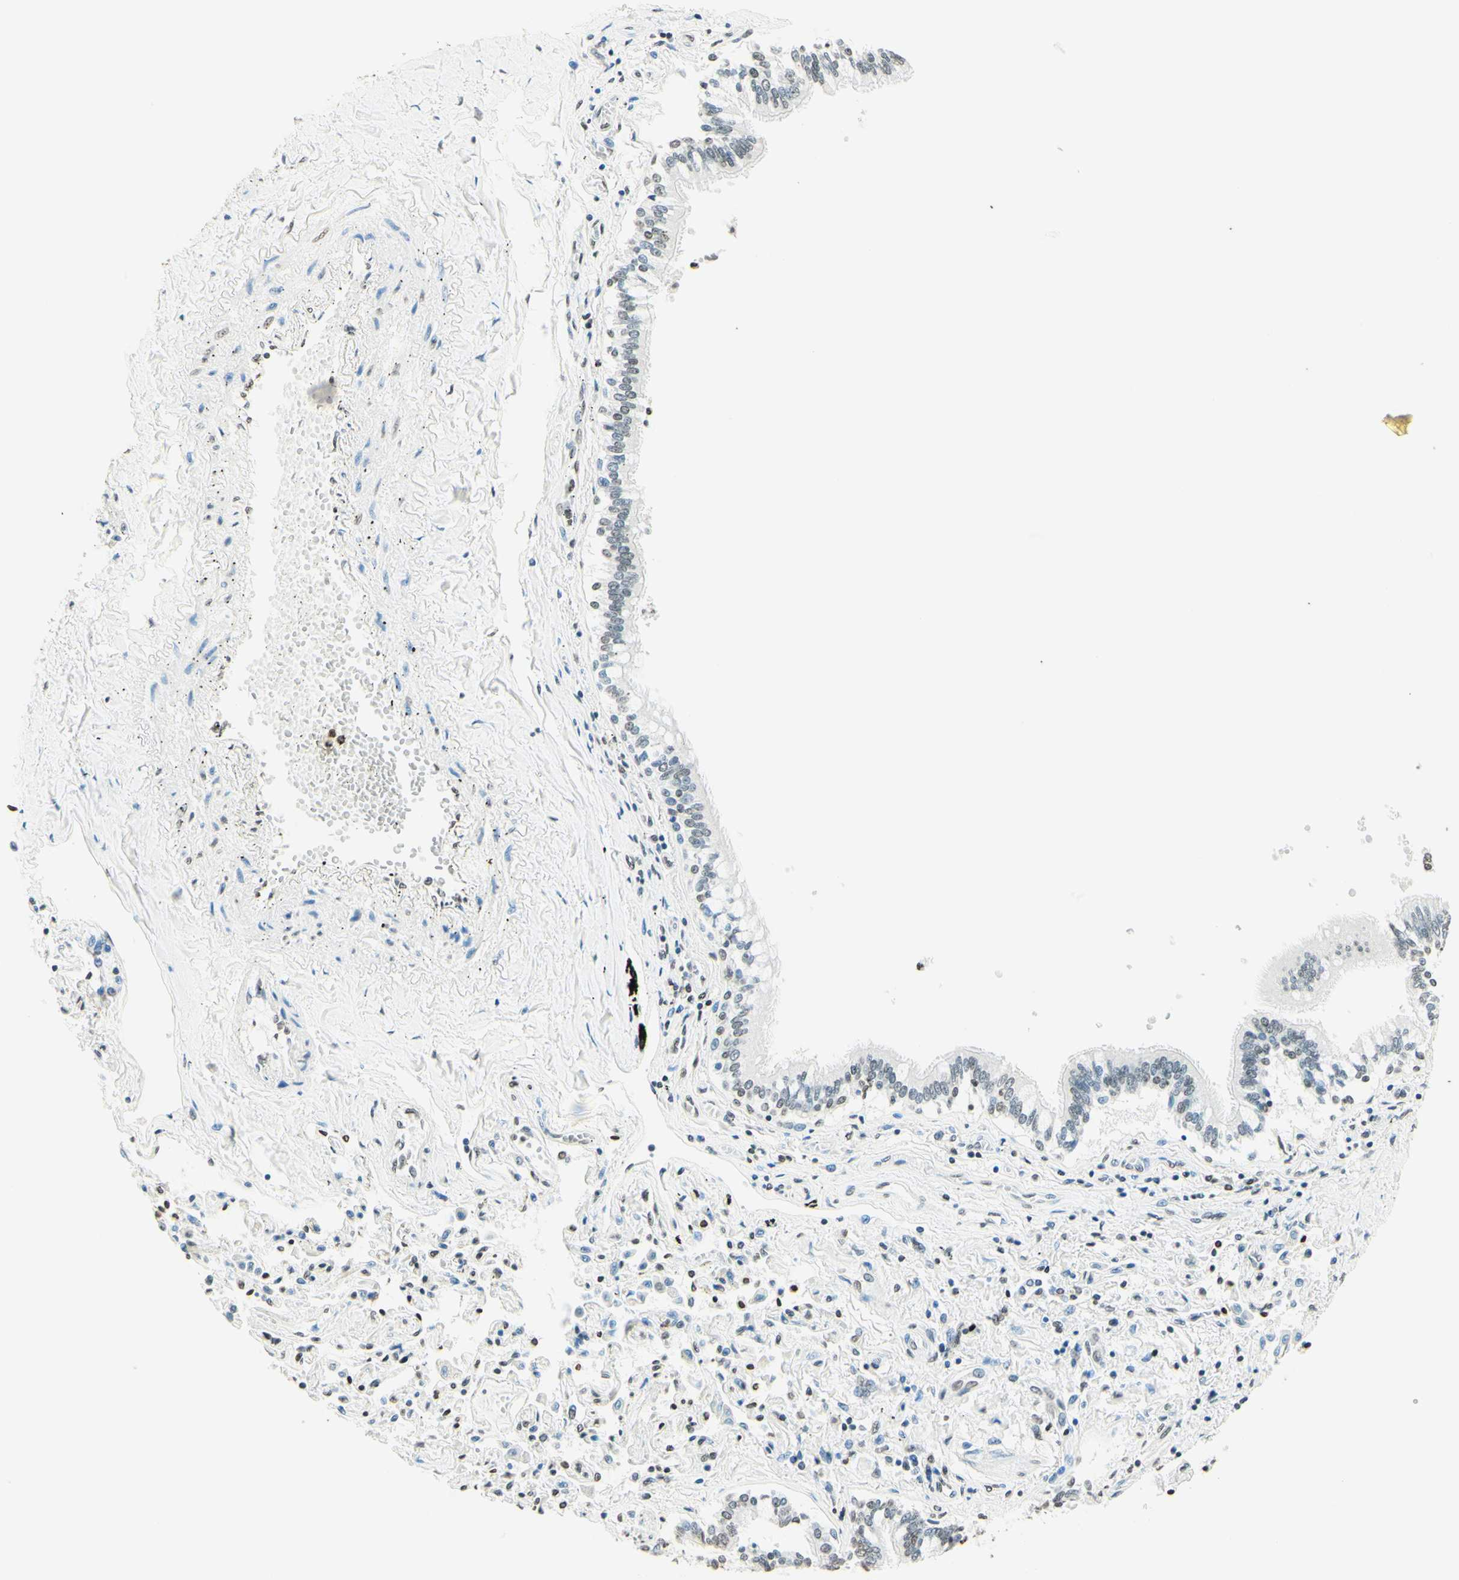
{"staining": {"intensity": "weak", "quantity": "25%-75%", "location": "nuclear"}, "tissue": "bronchus", "cell_type": "Respiratory epithelial cells", "image_type": "normal", "snomed": [{"axis": "morphology", "description": "Normal tissue, NOS"}, {"axis": "topography", "description": "Bronchus"}, {"axis": "topography", "description": "Lung"}], "caption": "Immunohistochemistry (IHC) (DAB) staining of benign bronchus displays weak nuclear protein positivity in about 25%-75% of respiratory epithelial cells. Nuclei are stained in blue.", "gene": "MSH2", "patient": {"sex": "male", "age": 64}}